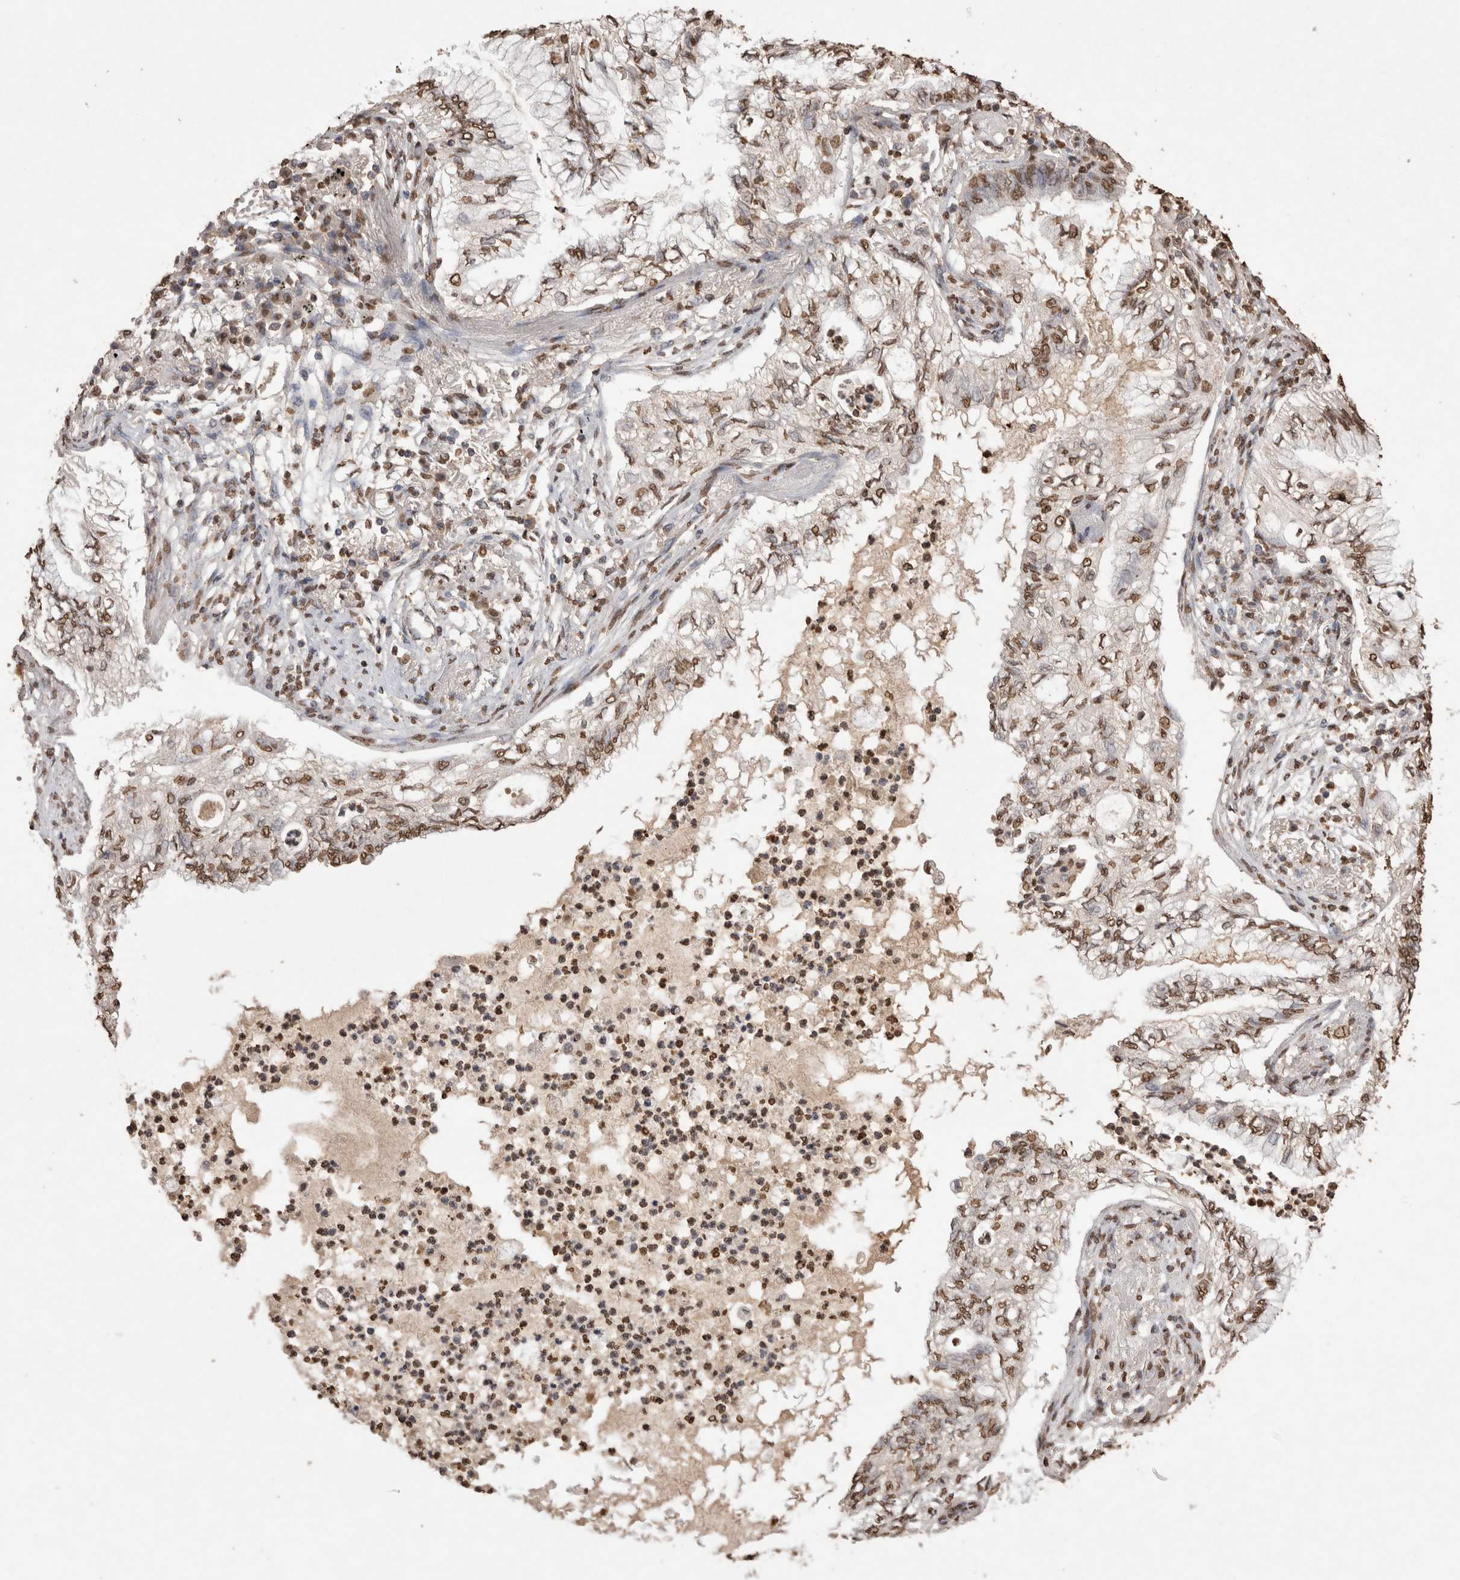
{"staining": {"intensity": "moderate", "quantity": ">75%", "location": "nuclear"}, "tissue": "lung cancer", "cell_type": "Tumor cells", "image_type": "cancer", "snomed": [{"axis": "morphology", "description": "Normal tissue, NOS"}, {"axis": "morphology", "description": "Adenocarcinoma, NOS"}, {"axis": "topography", "description": "Bronchus"}, {"axis": "topography", "description": "Lung"}], "caption": "A histopathology image of lung adenocarcinoma stained for a protein reveals moderate nuclear brown staining in tumor cells. (DAB (3,3'-diaminobenzidine) IHC with brightfield microscopy, high magnification).", "gene": "POU5F1", "patient": {"sex": "female", "age": 70}}